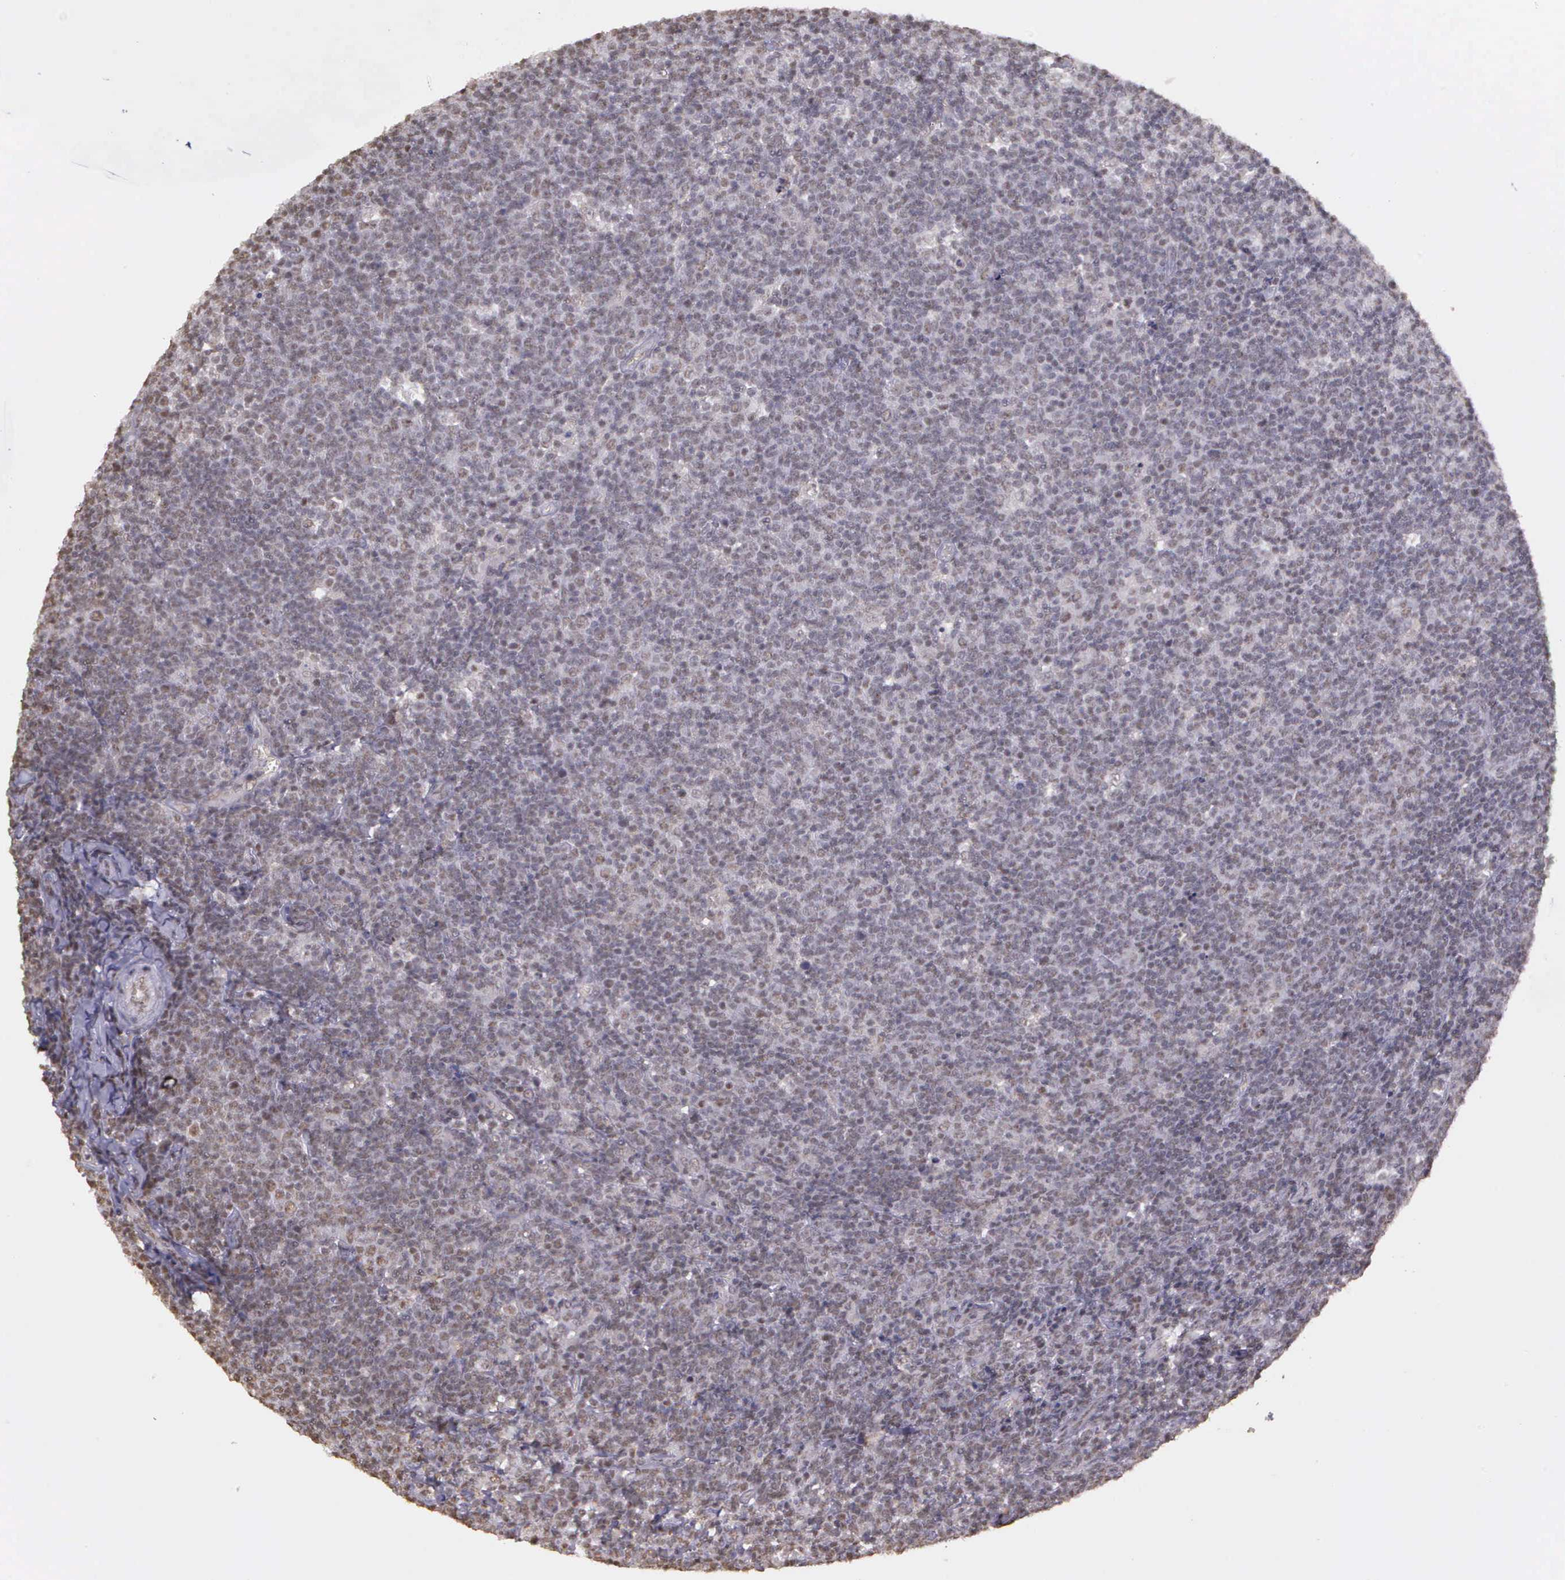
{"staining": {"intensity": "negative", "quantity": "none", "location": "none"}, "tissue": "lymphoma", "cell_type": "Tumor cells", "image_type": "cancer", "snomed": [{"axis": "morphology", "description": "Malignant lymphoma, non-Hodgkin's type, Low grade"}, {"axis": "topography", "description": "Lymph node"}], "caption": "A high-resolution image shows immunohistochemistry staining of malignant lymphoma, non-Hodgkin's type (low-grade), which exhibits no significant staining in tumor cells. (Brightfield microscopy of DAB (3,3'-diaminobenzidine) immunohistochemistry (IHC) at high magnification).", "gene": "ARMCX5", "patient": {"sex": "male", "age": 74}}